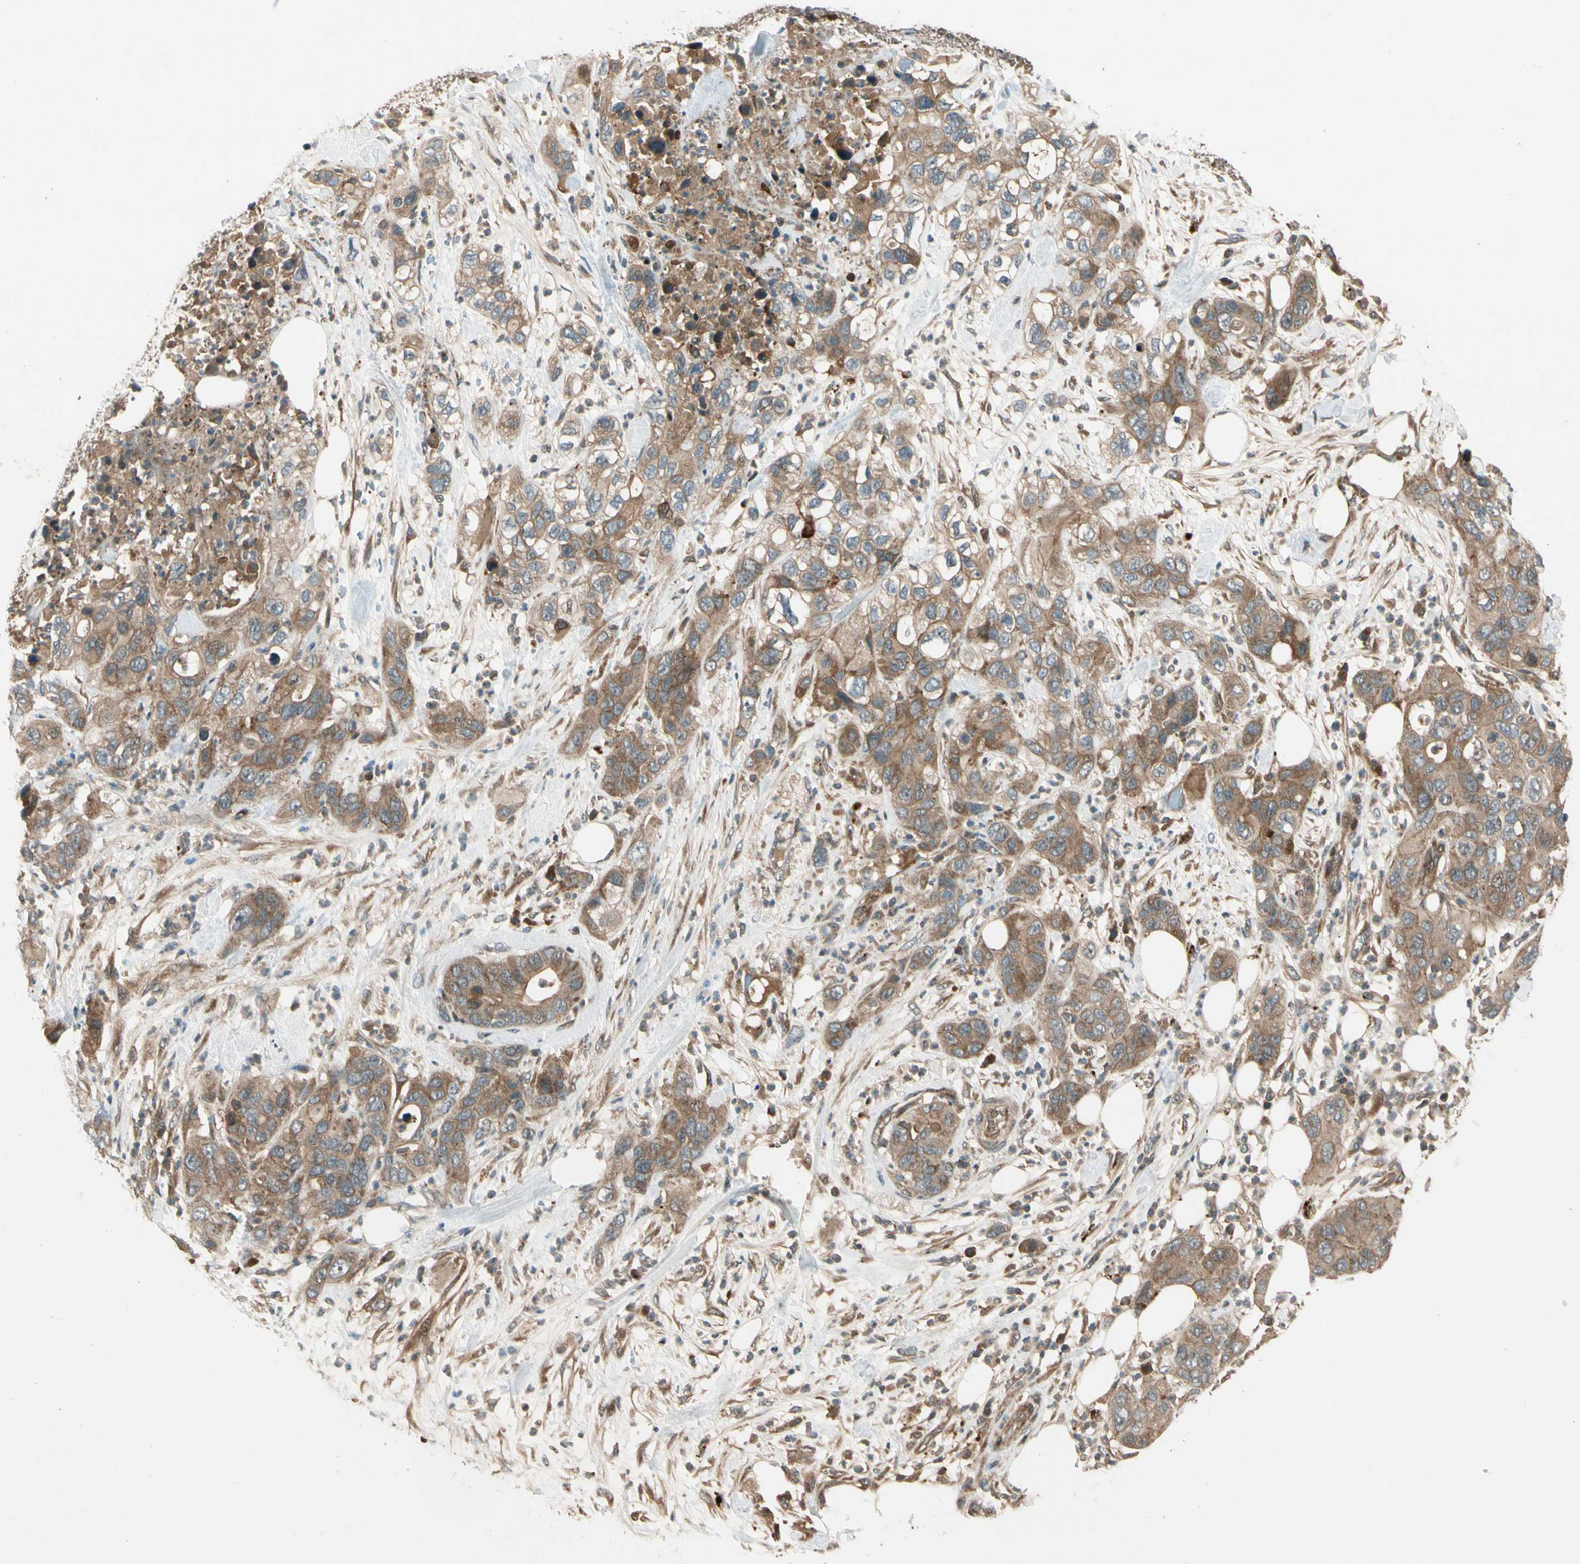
{"staining": {"intensity": "moderate", "quantity": ">75%", "location": "cytoplasmic/membranous"}, "tissue": "pancreatic cancer", "cell_type": "Tumor cells", "image_type": "cancer", "snomed": [{"axis": "morphology", "description": "Adenocarcinoma, NOS"}, {"axis": "topography", "description": "Pancreas"}], "caption": "Human pancreatic adenocarcinoma stained with a protein marker exhibits moderate staining in tumor cells.", "gene": "ACVR1C", "patient": {"sex": "female", "age": 71}}